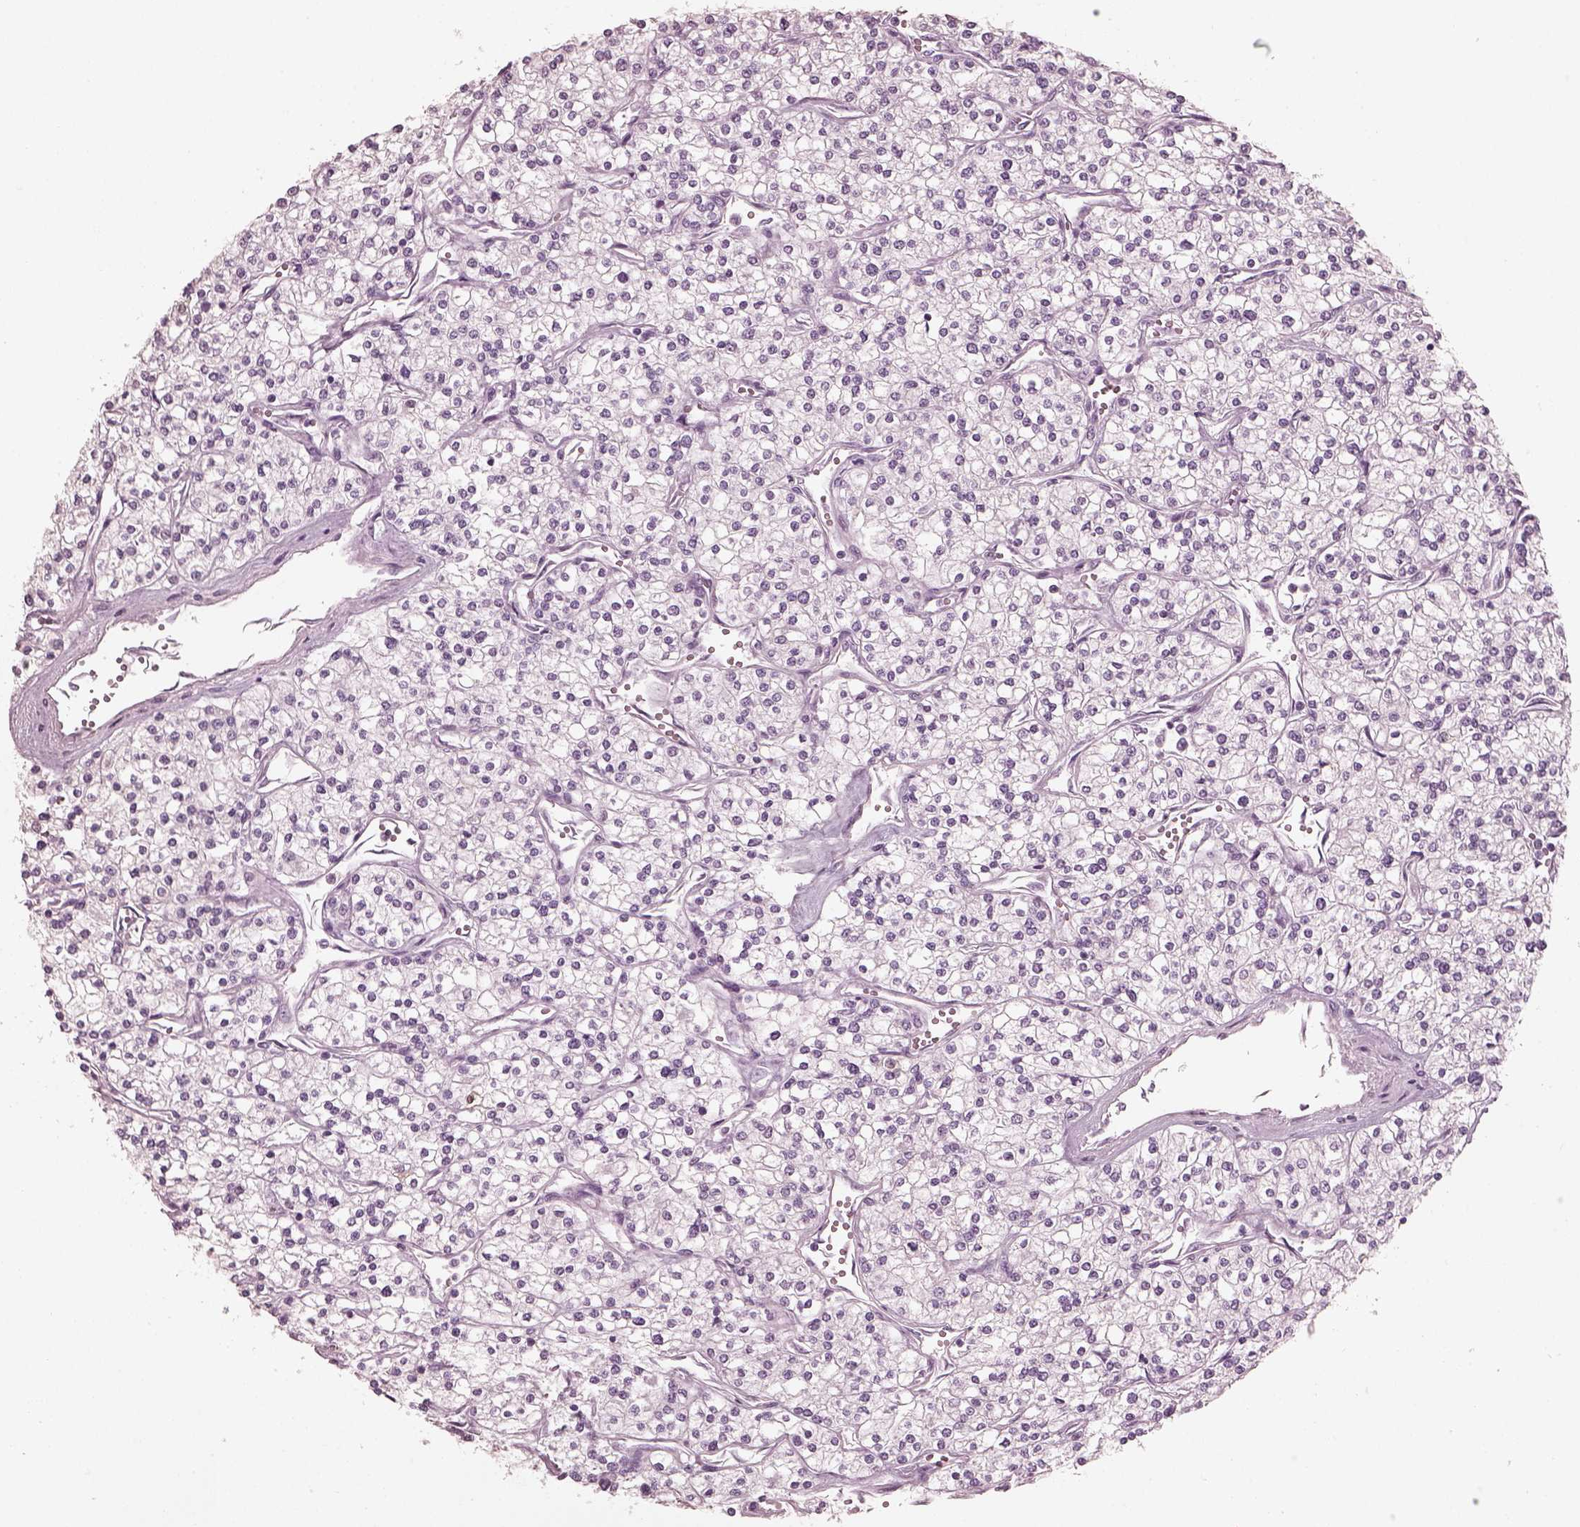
{"staining": {"intensity": "negative", "quantity": "none", "location": "none"}, "tissue": "renal cancer", "cell_type": "Tumor cells", "image_type": "cancer", "snomed": [{"axis": "morphology", "description": "Adenocarcinoma, NOS"}, {"axis": "topography", "description": "Kidney"}], "caption": "Image shows no protein positivity in tumor cells of renal adenocarcinoma tissue. Brightfield microscopy of immunohistochemistry stained with DAB (3,3'-diaminobenzidine) (brown) and hematoxylin (blue), captured at high magnification.", "gene": "C2orf81", "patient": {"sex": "male", "age": 80}}